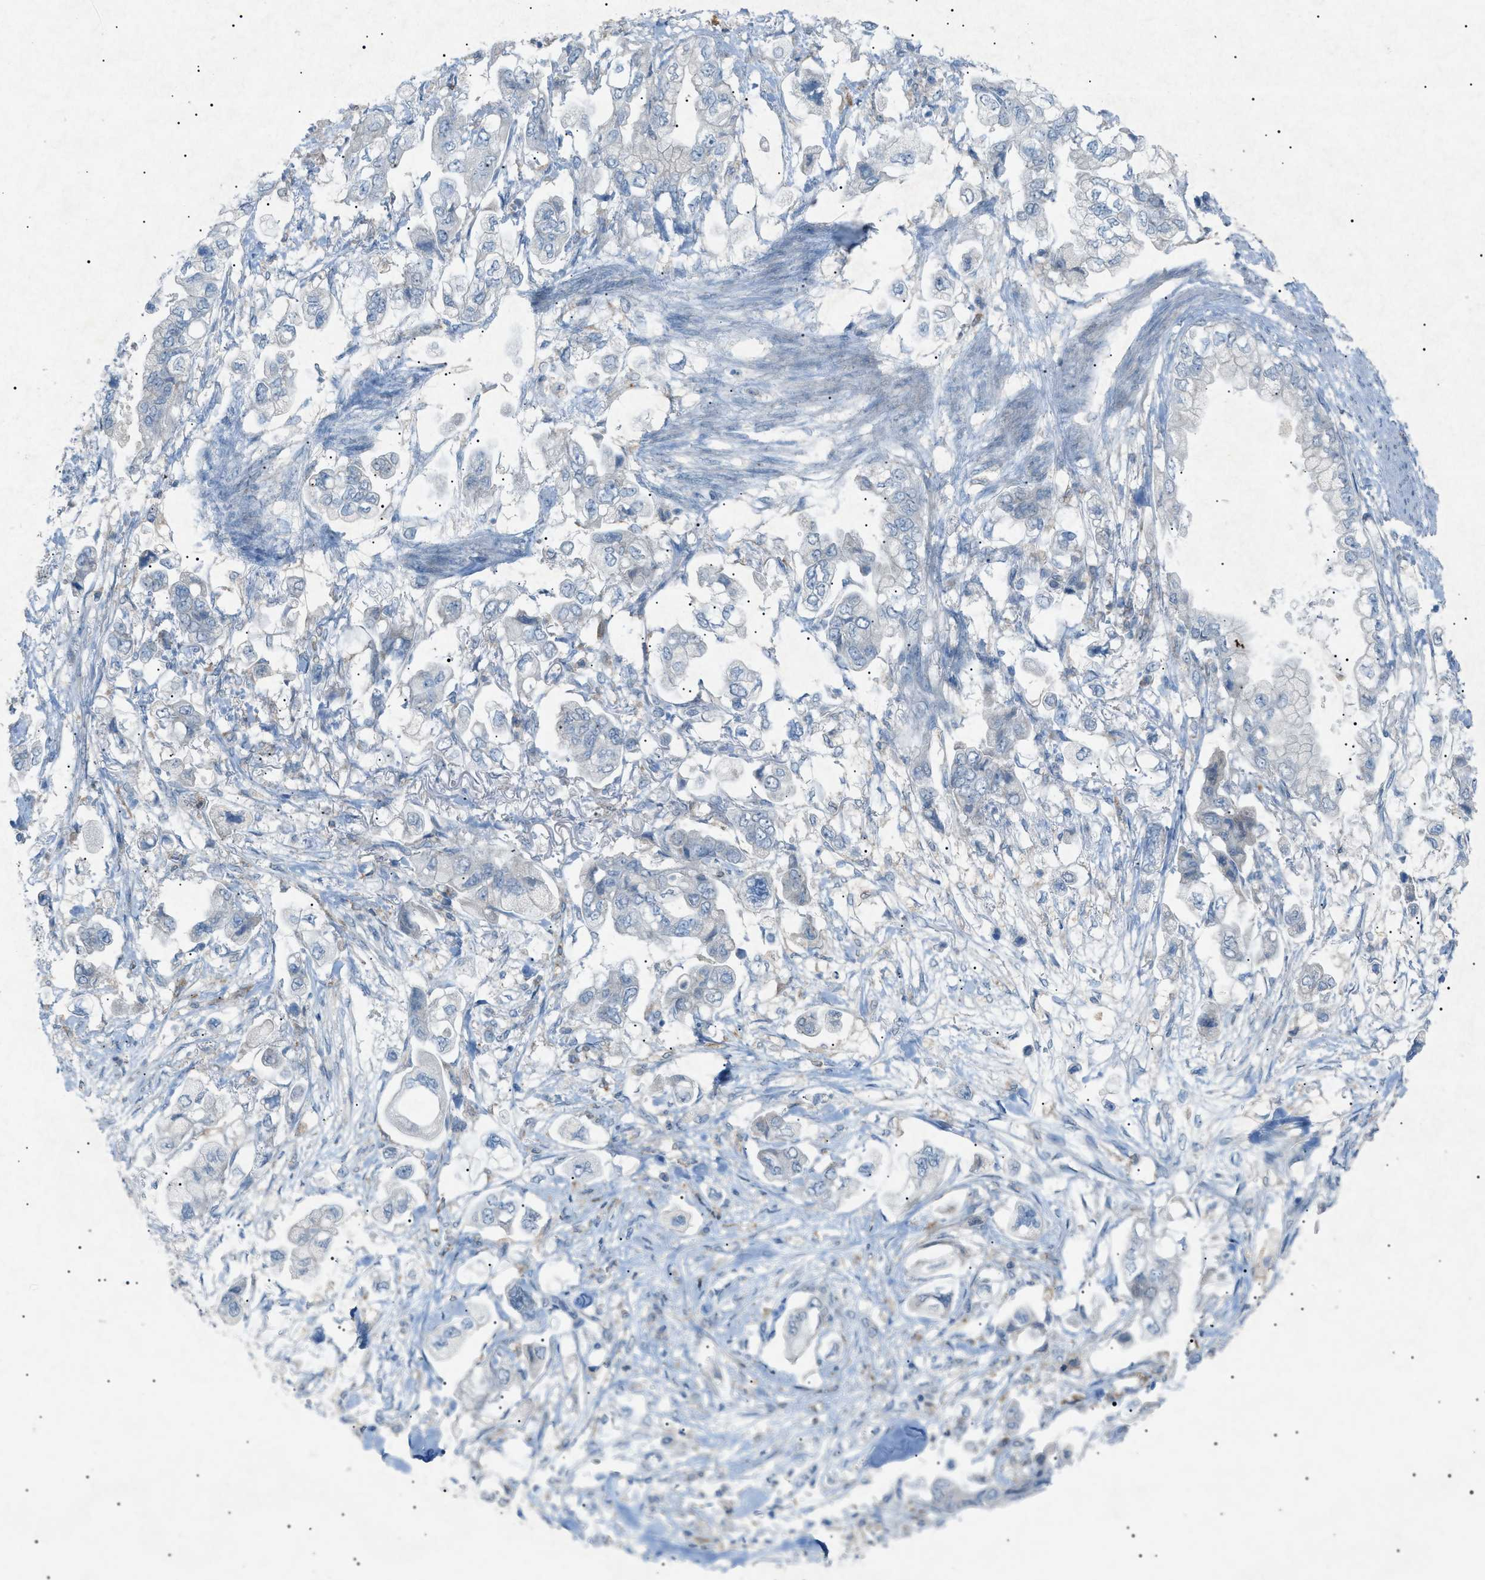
{"staining": {"intensity": "negative", "quantity": "none", "location": "none"}, "tissue": "stomach cancer", "cell_type": "Tumor cells", "image_type": "cancer", "snomed": [{"axis": "morphology", "description": "Adenocarcinoma, NOS"}, {"axis": "topography", "description": "Stomach"}], "caption": "Immunohistochemistry (IHC) of human stomach adenocarcinoma demonstrates no positivity in tumor cells. (Brightfield microscopy of DAB (3,3'-diaminobenzidine) IHC at high magnification).", "gene": "BTK", "patient": {"sex": "male", "age": 62}}